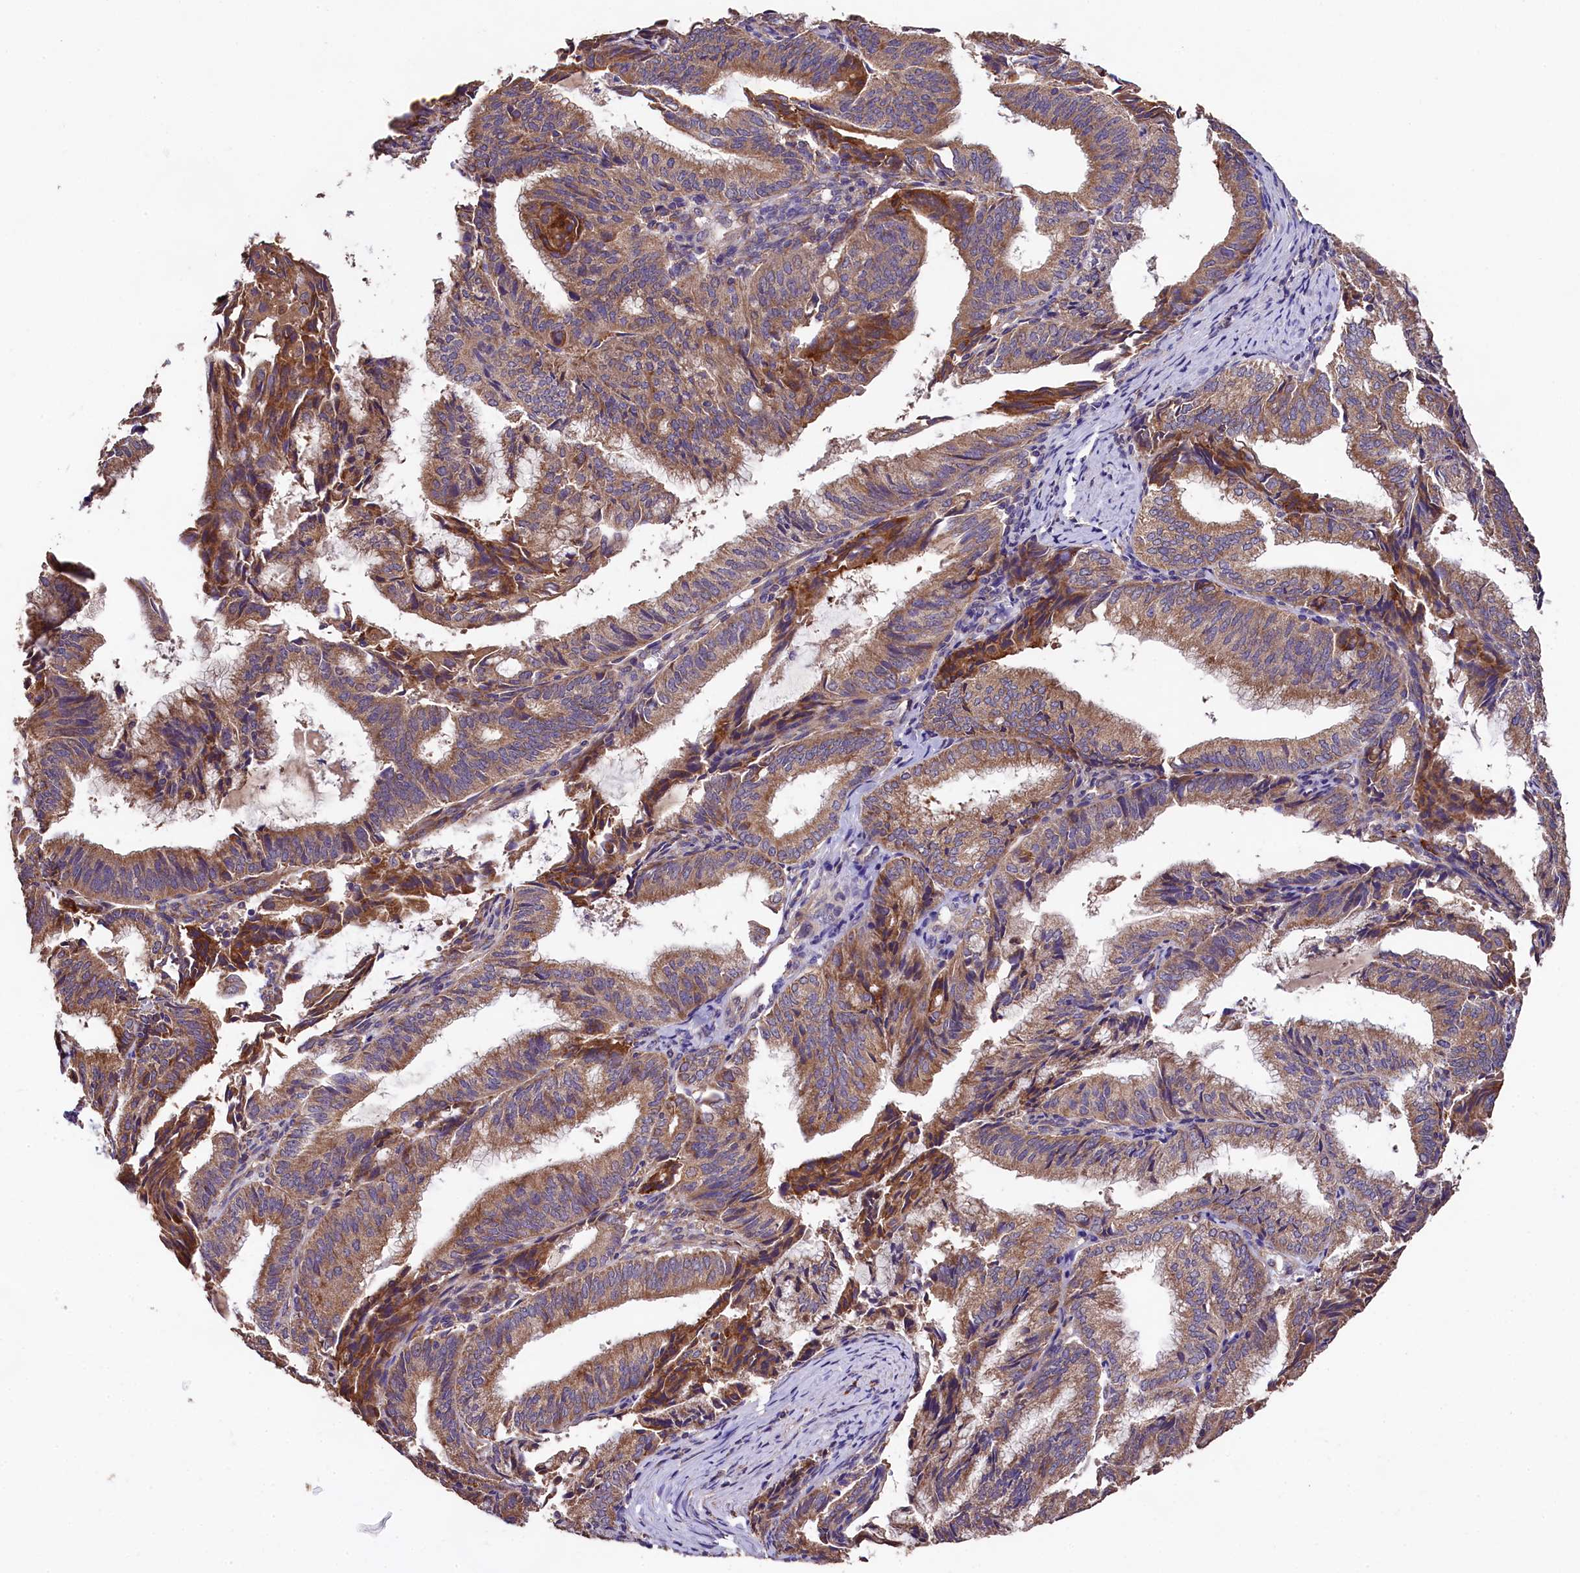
{"staining": {"intensity": "moderate", "quantity": ">75%", "location": "cytoplasmic/membranous"}, "tissue": "endometrial cancer", "cell_type": "Tumor cells", "image_type": "cancer", "snomed": [{"axis": "morphology", "description": "Adenocarcinoma, NOS"}, {"axis": "topography", "description": "Endometrium"}], "caption": "Endometrial adenocarcinoma stained with a protein marker shows moderate staining in tumor cells.", "gene": "ENKD1", "patient": {"sex": "female", "age": 49}}